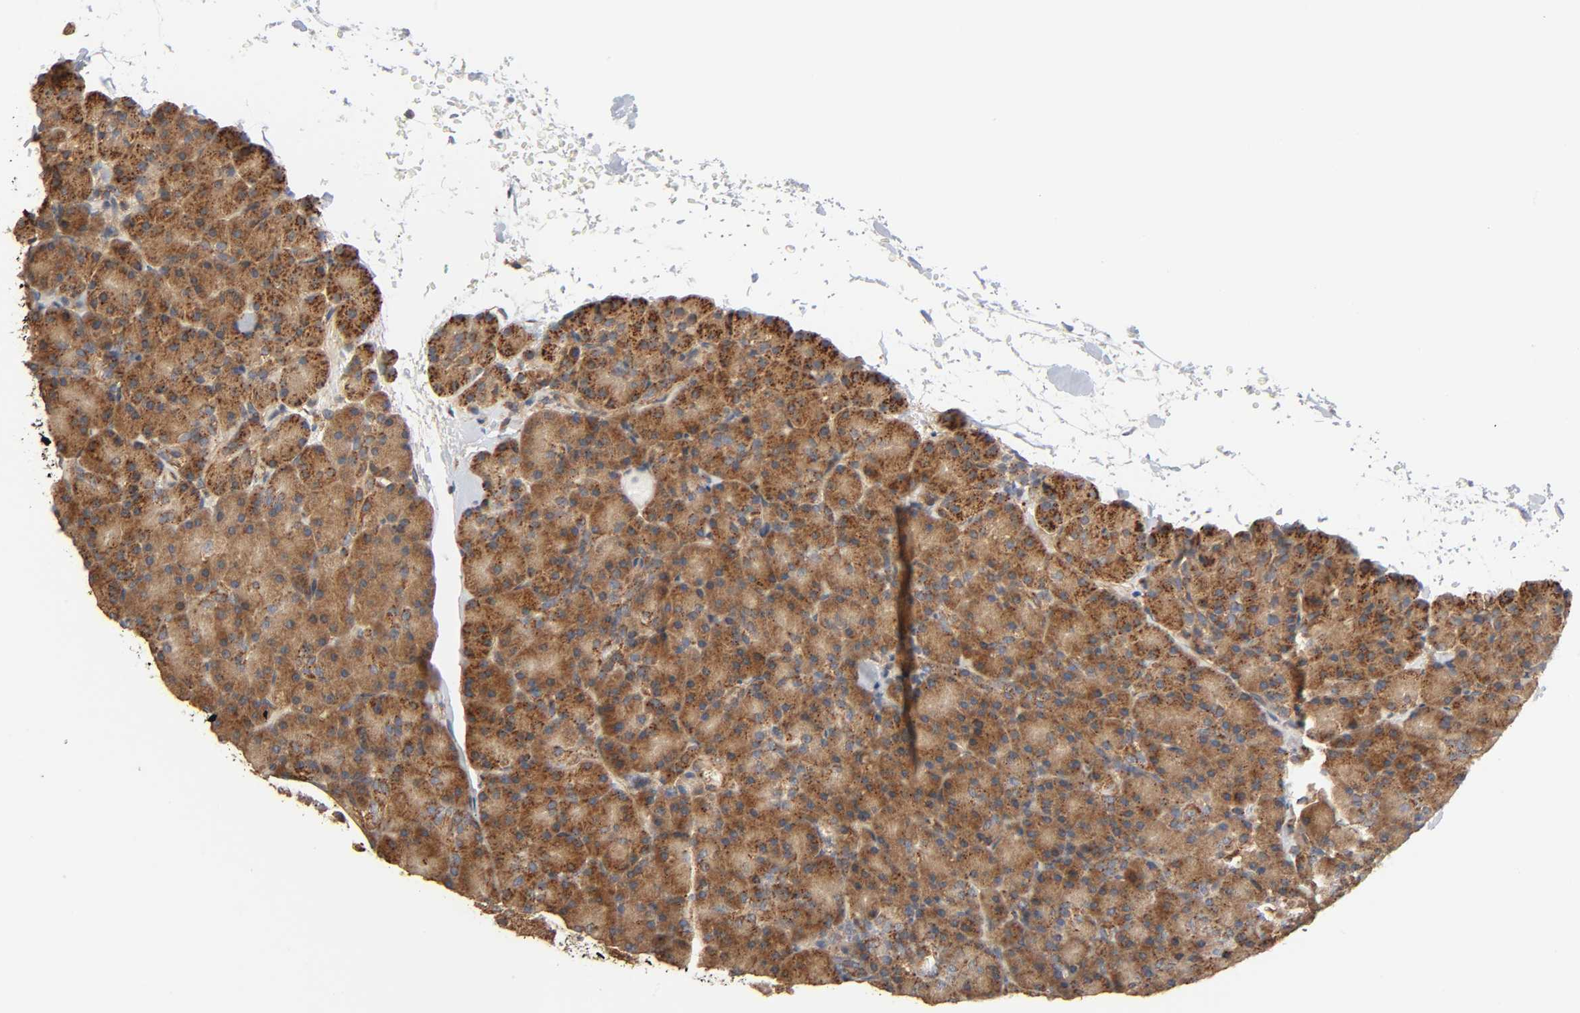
{"staining": {"intensity": "moderate", "quantity": ">75%", "location": "cytoplasmic/membranous"}, "tissue": "pancreas", "cell_type": "Exocrine glandular cells", "image_type": "normal", "snomed": [{"axis": "morphology", "description": "Normal tissue, NOS"}, {"axis": "topography", "description": "Pancreas"}], "caption": "Immunohistochemistry (IHC) of benign pancreas demonstrates medium levels of moderate cytoplasmic/membranous staining in approximately >75% of exocrine glandular cells. The staining is performed using DAB brown chromogen to label protein expression. The nuclei are counter-stained blue using hematoxylin.", "gene": "NEMF", "patient": {"sex": "female", "age": 43}}